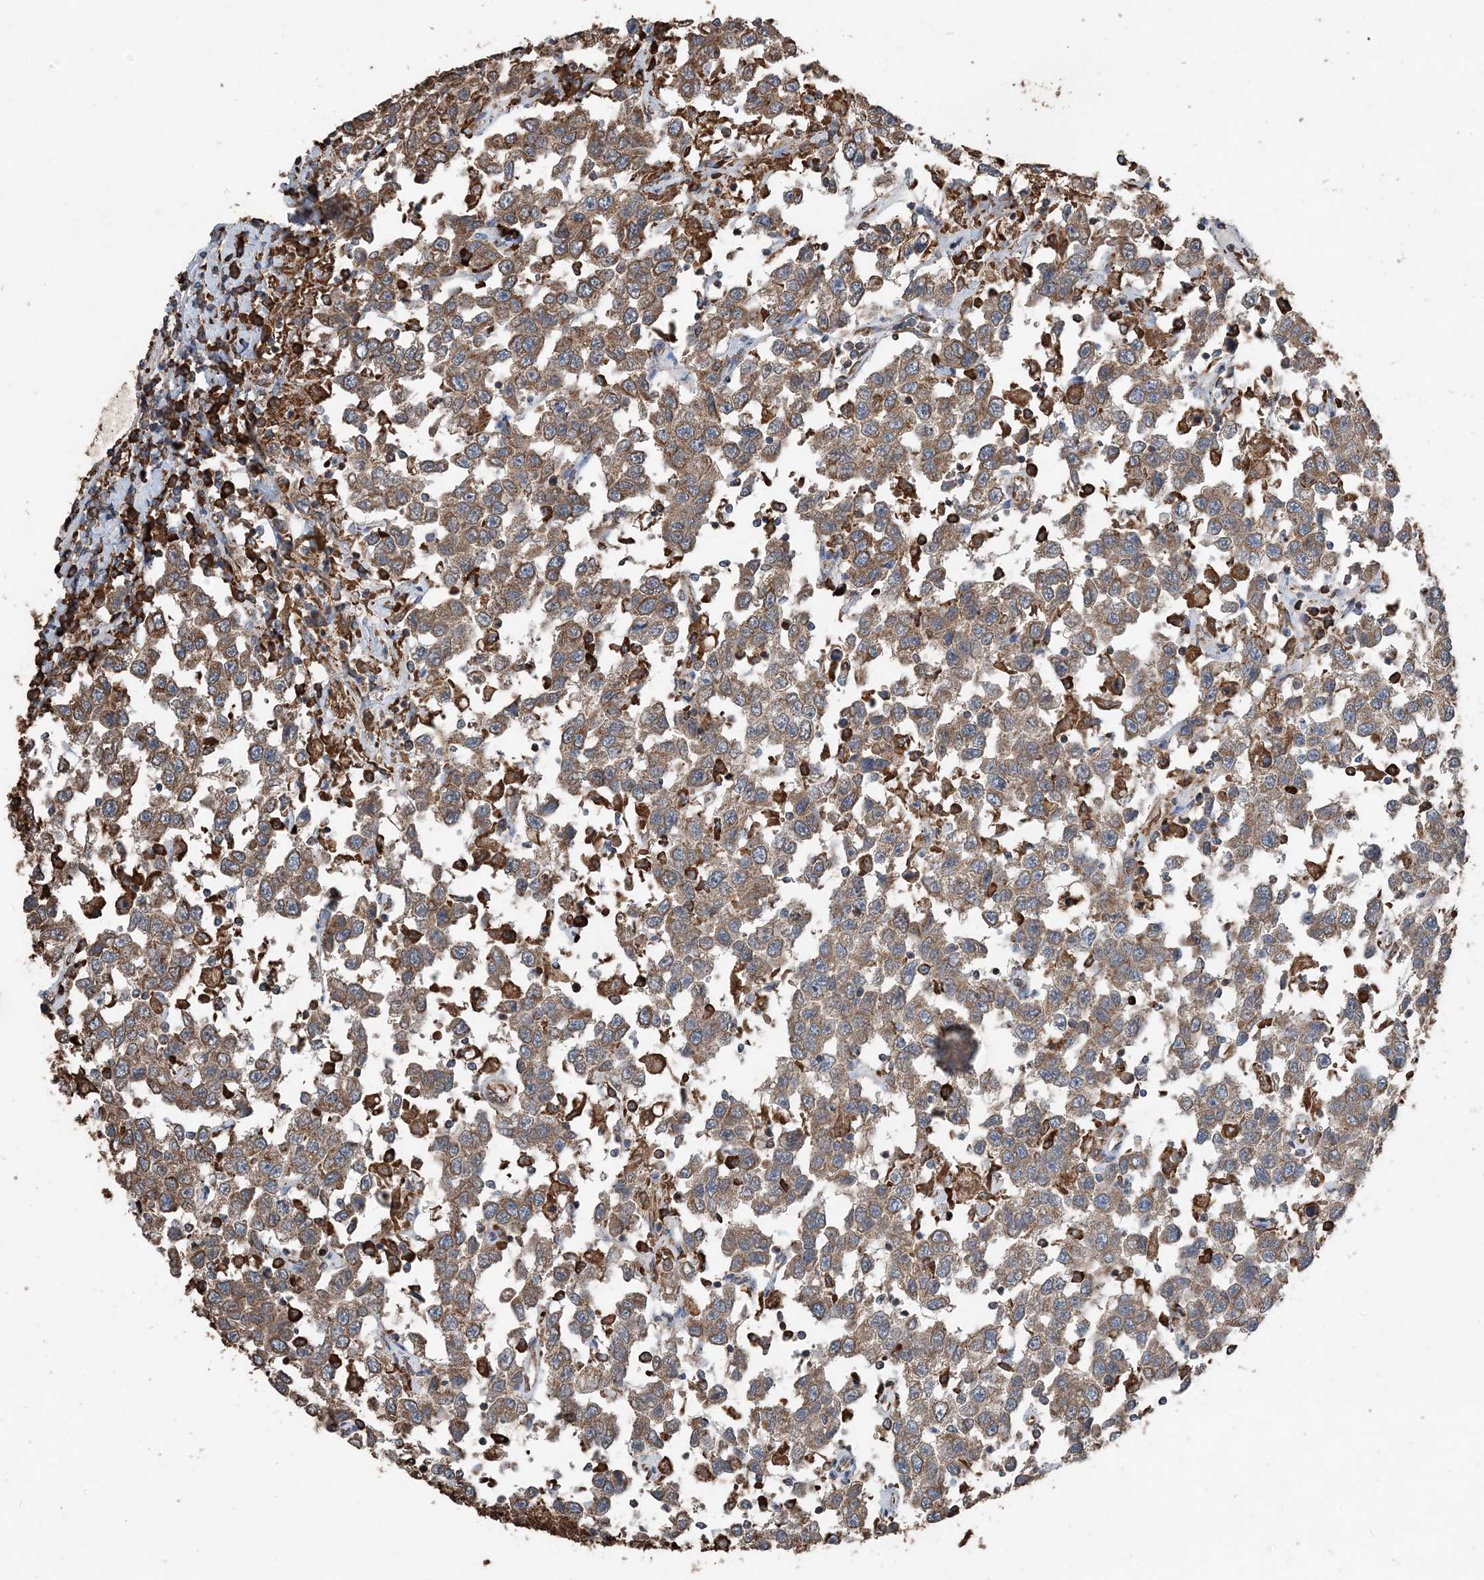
{"staining": {"intensity": "moderate", "quantity": ">75%", "location": "cytoplasmic/membranous"}, "tissue": "testis cancer", "cell_type": "Tumor cells", "image_type": "cancer", "snomed": [{"axis": "morphology", "description": "Seminoma, NOS"}, {"axis": "topography", "description": "Testis"}], "caption": "Immunohistochemistry of human seminoma (testis) reveals medium levels of moderate cytoplasmic/membranous expression in about >75% of tumor cells.", "gene": "PDIA6", "patient": {"sex": "male", "age": 41}}